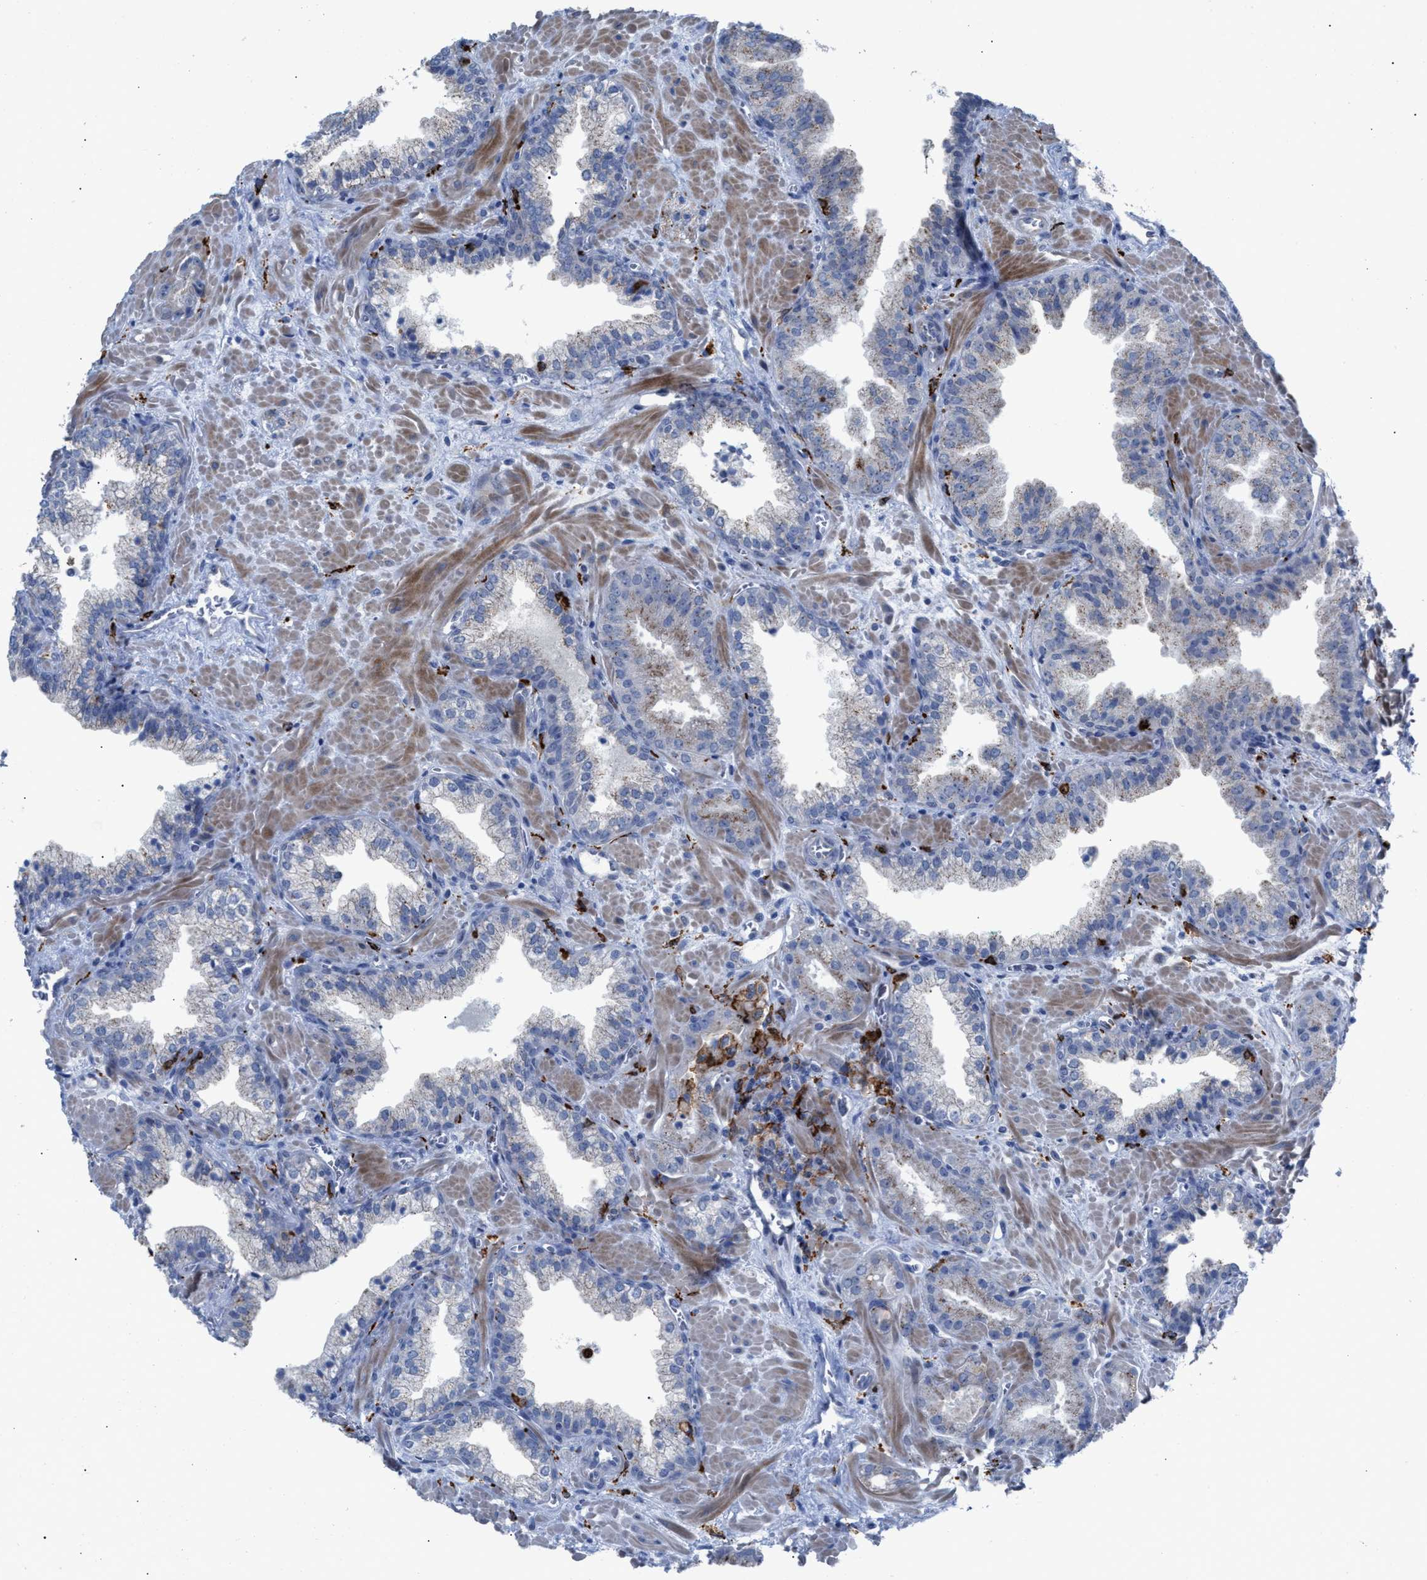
{"staining": {"intensity": "negative", "quantity": "none", "location": "none"}, "tissue": "prostate cancer", "cell_type": "Tumor cells", "image_type": "cancer", "snomed": [{"axis": "morphology", "description": "Adenocarcinoma, Low grade"}, {"axis": "topography", "description": "Prostate"}], "caption": "An image of human adenocarcinoma (low-grade) (prostate) is negative for staining in tumor cells.", "gene": "SLC47A1", "patient": {"sex": "male", "age": 71}}